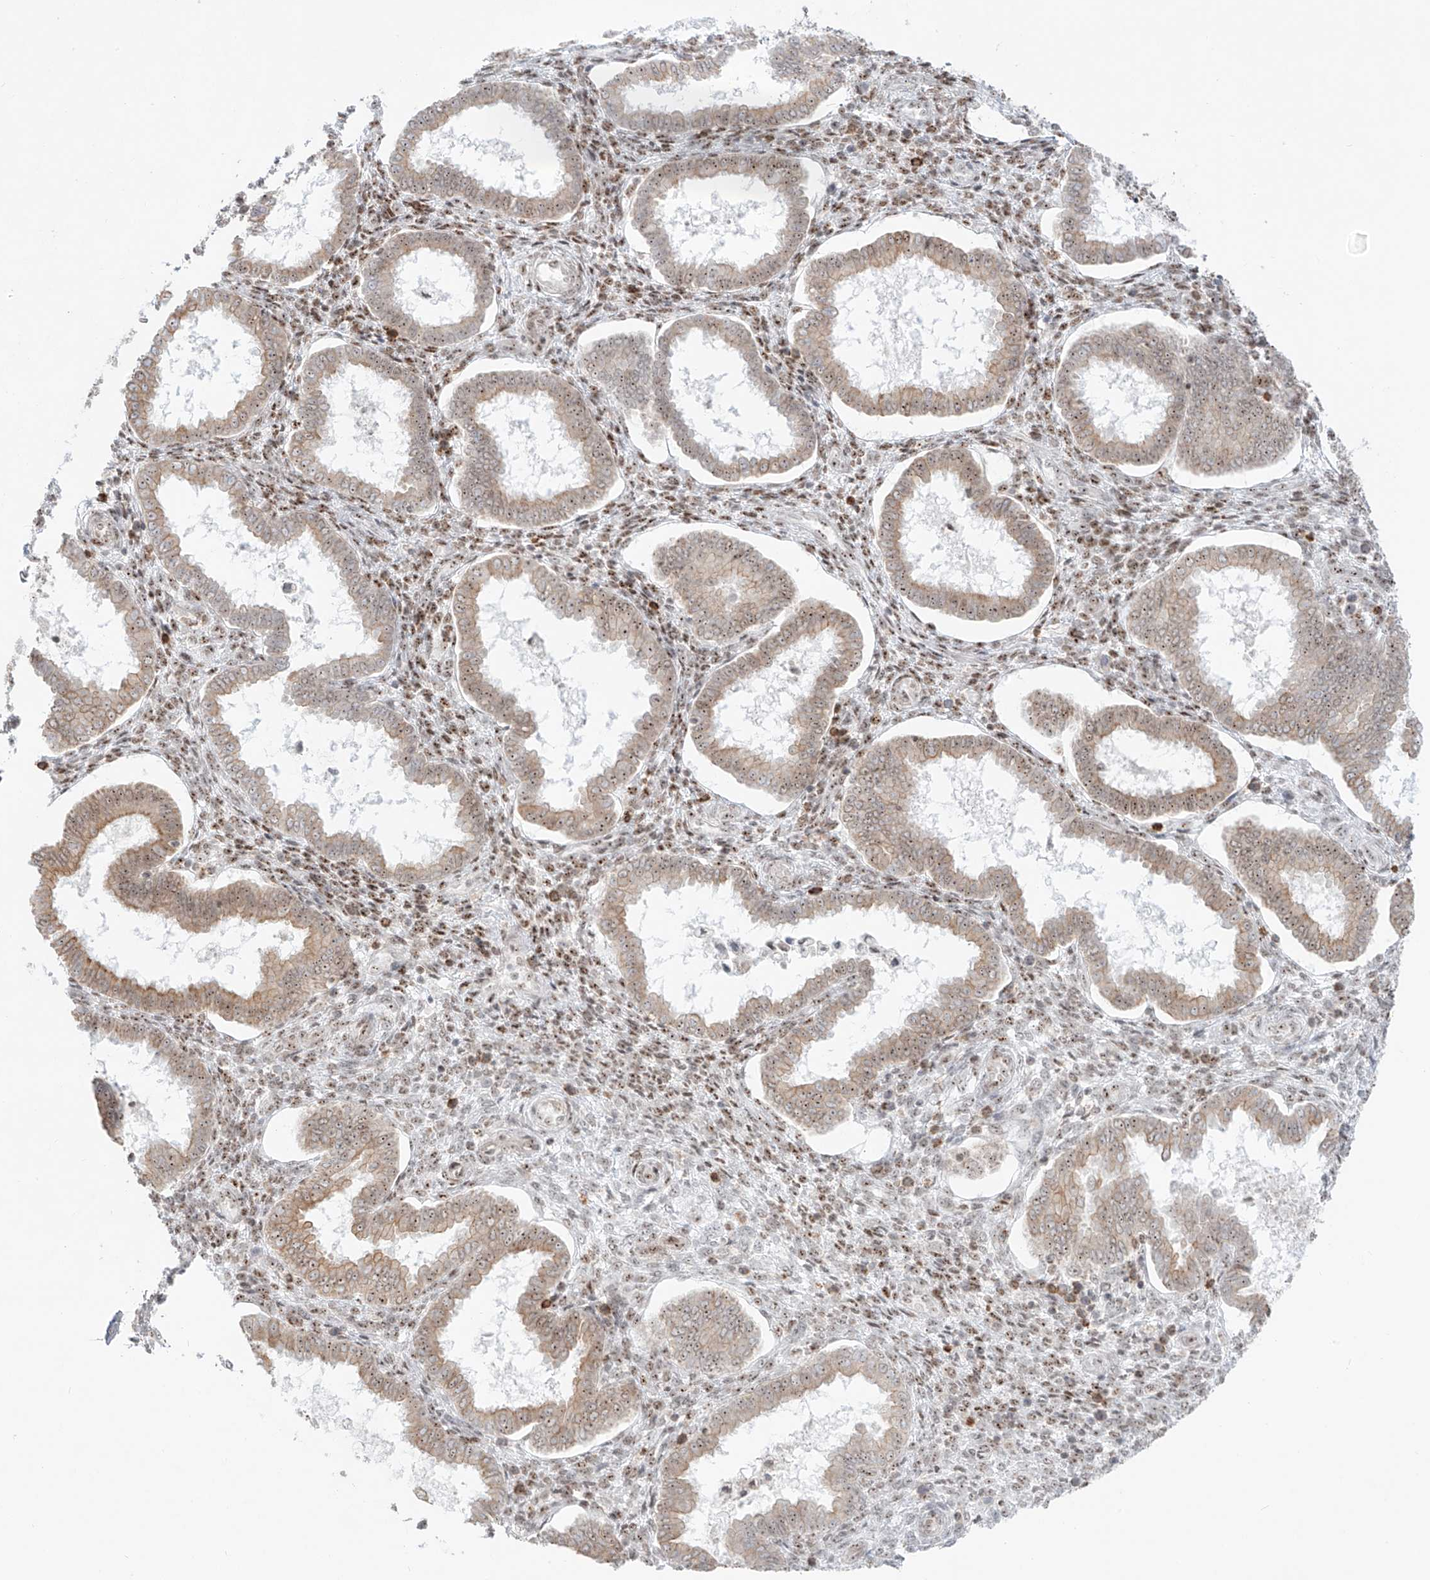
{"staining": {"intensity": "weak", "quantity": ">75%", "location": "cytoplasmic/membranous"}, "tissue": "endometrium", "cell_type": "Cells in endometrial stroma", "image_type": "normal", "snomed": [{"axis": "morphology", "description": "Normal tissue, NOS"}, {"axis": "topography", "description": "Endometrium"}], "caption": "A brown stain highlights weak cytoplasmic/membranous expression of a protein in cells in endometrial stroma of benign human endometrium.", "gene": "ZNF512", "patient": {"sex": "female", "age": 24}}